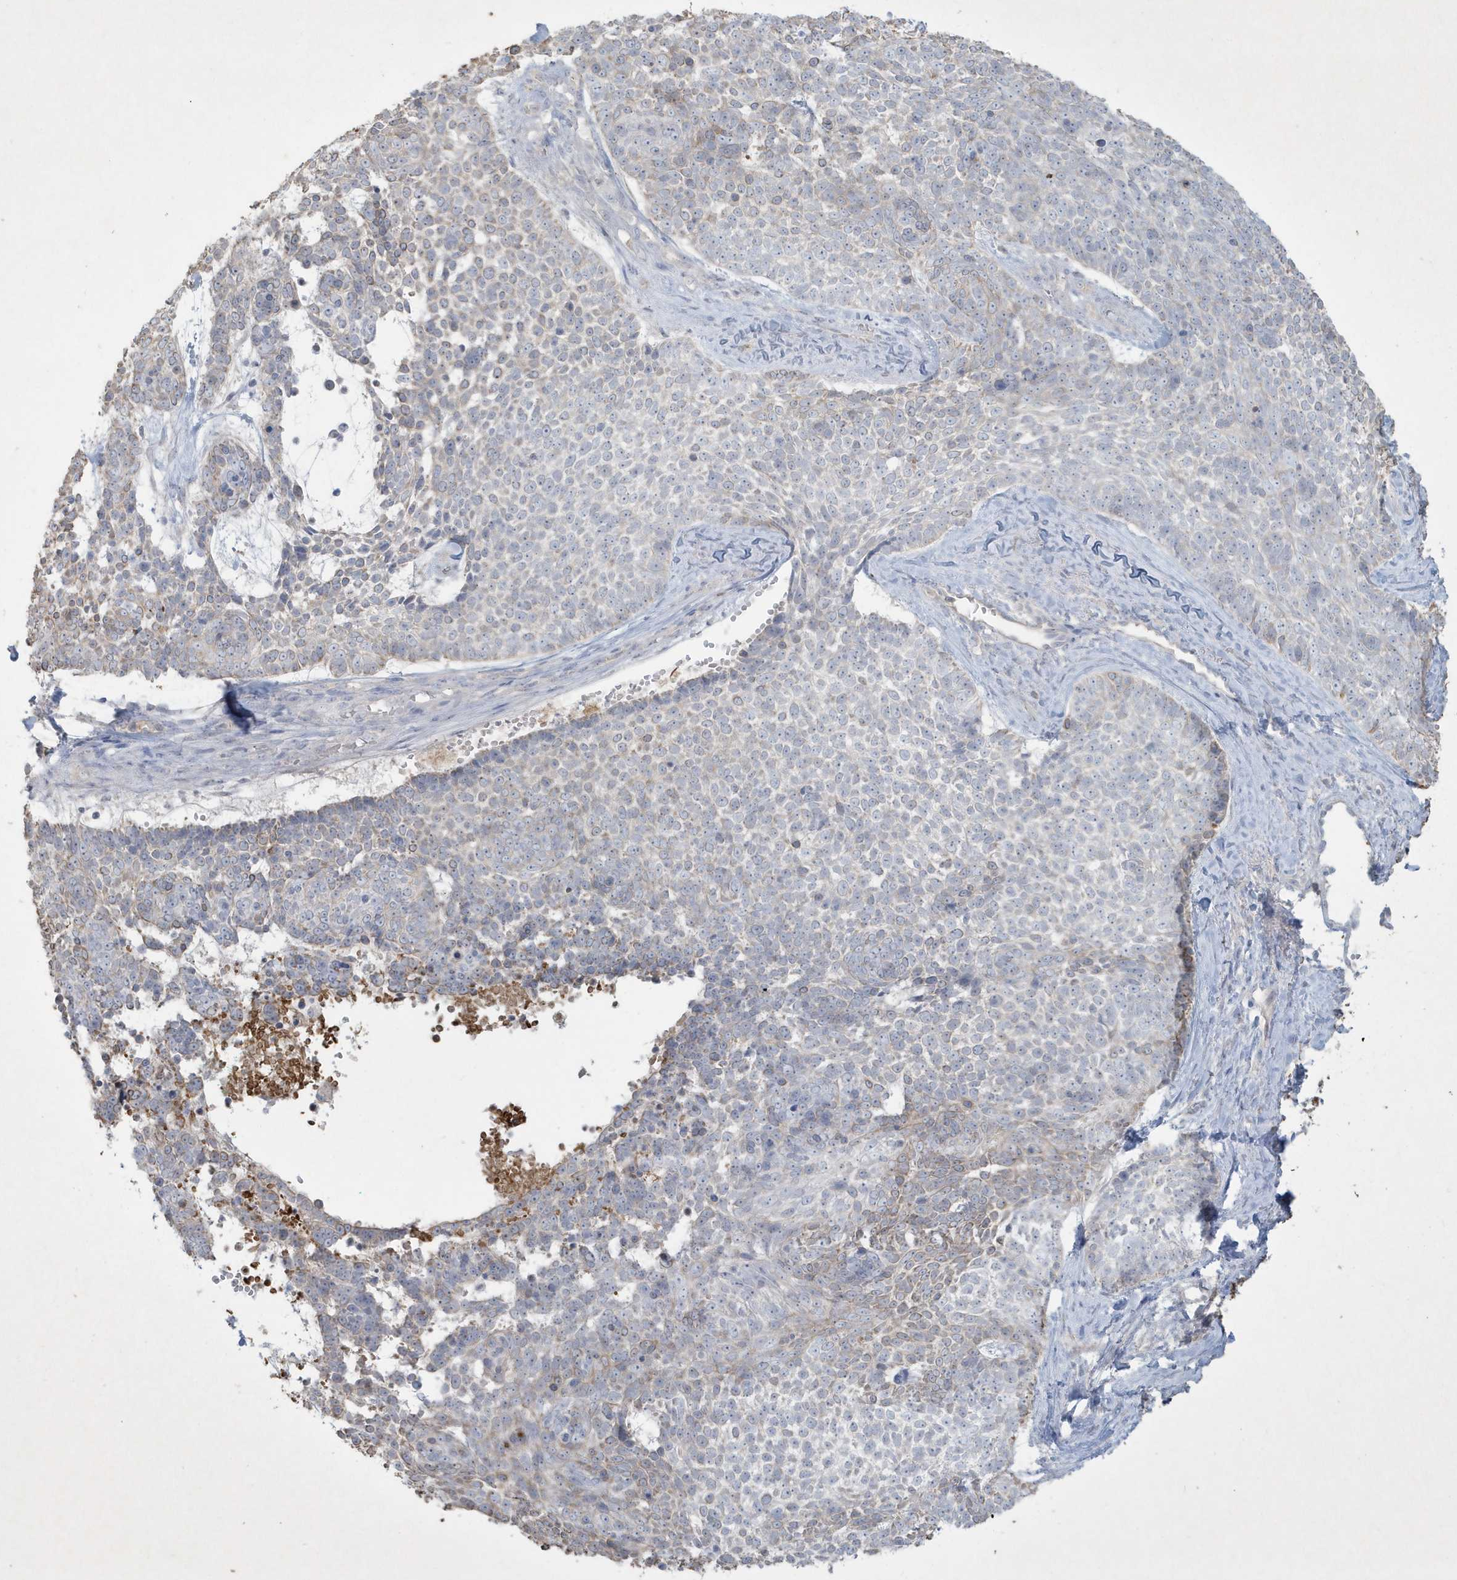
{"staining": {"intensity": "negative", "quantity": "none", "location": "none"}, "tissue": "skin cancer", "cell_type": "Tumor cells", "image_type": "cancer", "snomed": [{"axis": "morphology", "description": "Basal cell carcinoma"}, {"axis": "topography", "description": "Skin"}], "caption": "A histopathology image of skin cancer stained for a protein demonstrates no brown staining in tumor cells.", "gene": "CCDC24", "patient": {"sex": "female", "age": 81}}